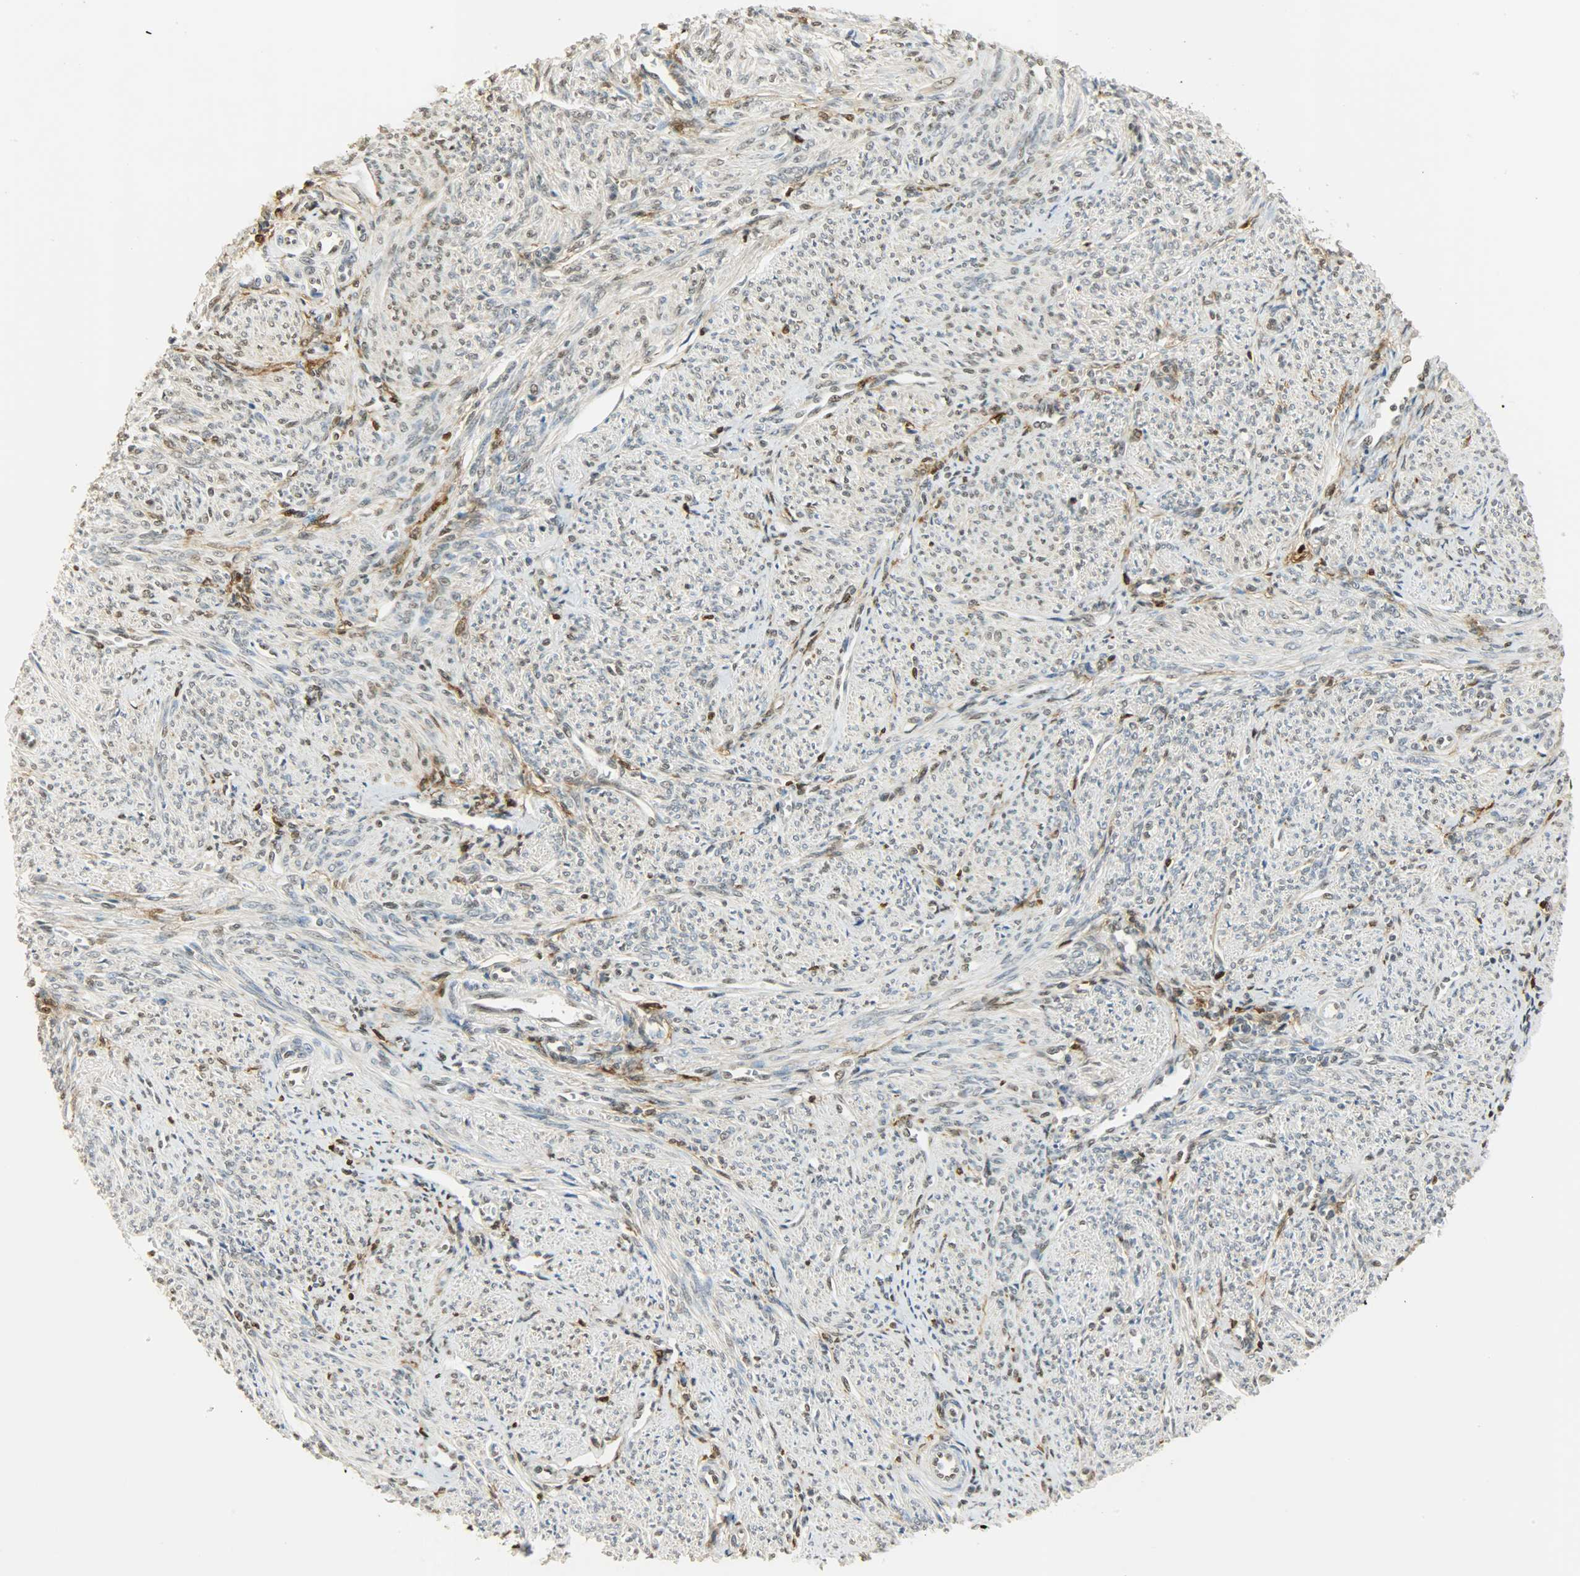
{"staining": {"intensity": "weak", "quantity": "25%-75%", "location": "nuclear"}, "tissue": "smooth muscle", "cell_type": "Smooth muscle cells", "image_type": "normal", "snomed": [{"axis": "morphology", "description": "Normal tissue, NOS"}, {"axis": "topography", "description": "Smooth muscle"}], "caption": "Immunohistochemical staining of benign human smooth muscle exhibits 25%-75% levels of weak nuclear protein positivity in about 25%-75% of smooth muscle cells.", "gene": "NGFR", "patient": {"sex": "female", "age": 65}}